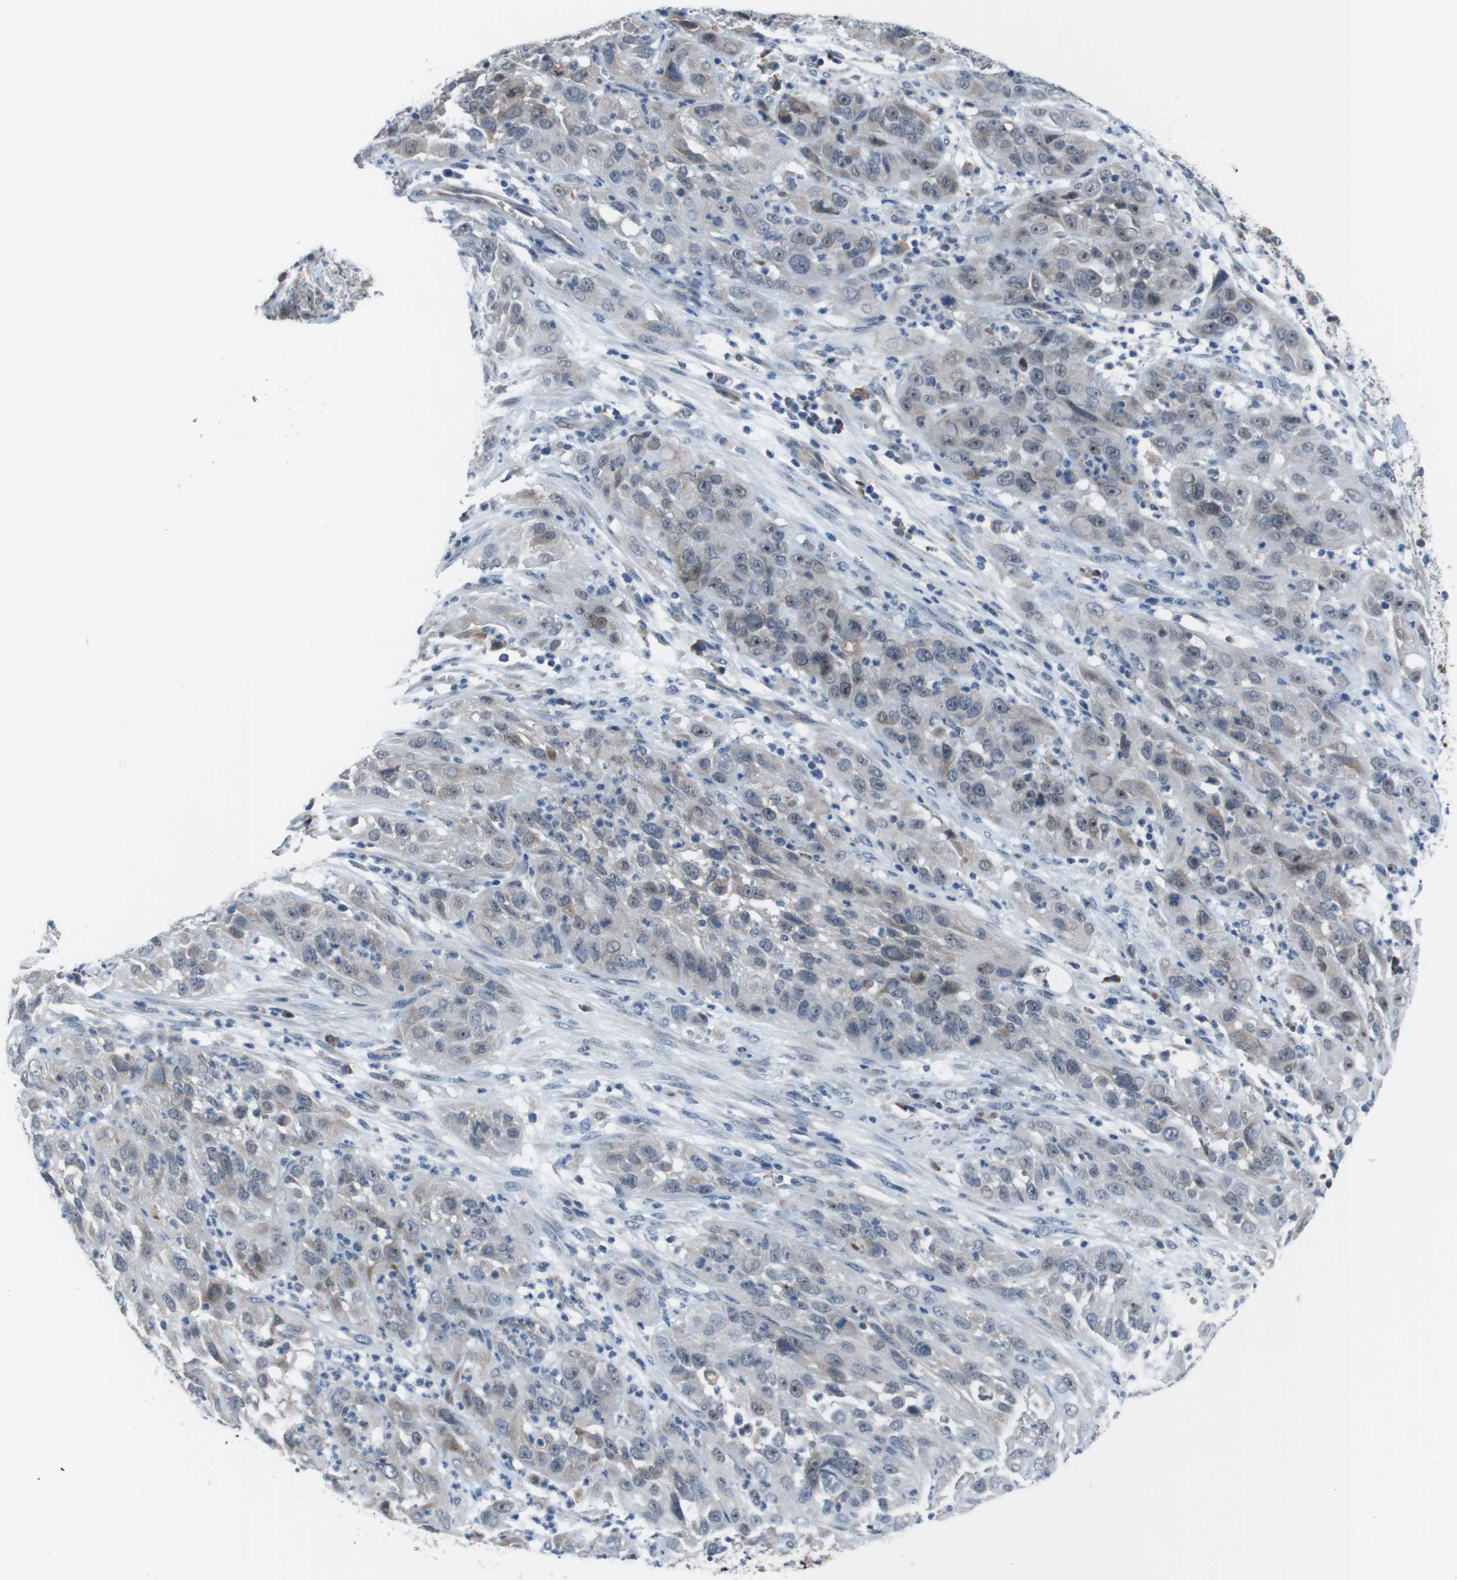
{"staining": {"intensity": "moderate", "quantity": "<25%", "location": "cytoplasmic/membranous"}, "tissue": "cervical cancer", "cell_type": "Tumor cells", "image_type": "cancer", "snomed": [{"axis": "morphology", "description": "Squamous cell carcinoma, NOS"}, {"axis": "topography", "description": "Cervix"}], "caption": "Tumor cells exhibit moderate cytoplasmic/membranous expression in approximately <25% of cells in squamous cell carcinoma (cervical). (DAB = brown stain, brightfield microscopy at high magnification).", "gene": "CDH22", "patient": {"sex": "female", "age": 32}}